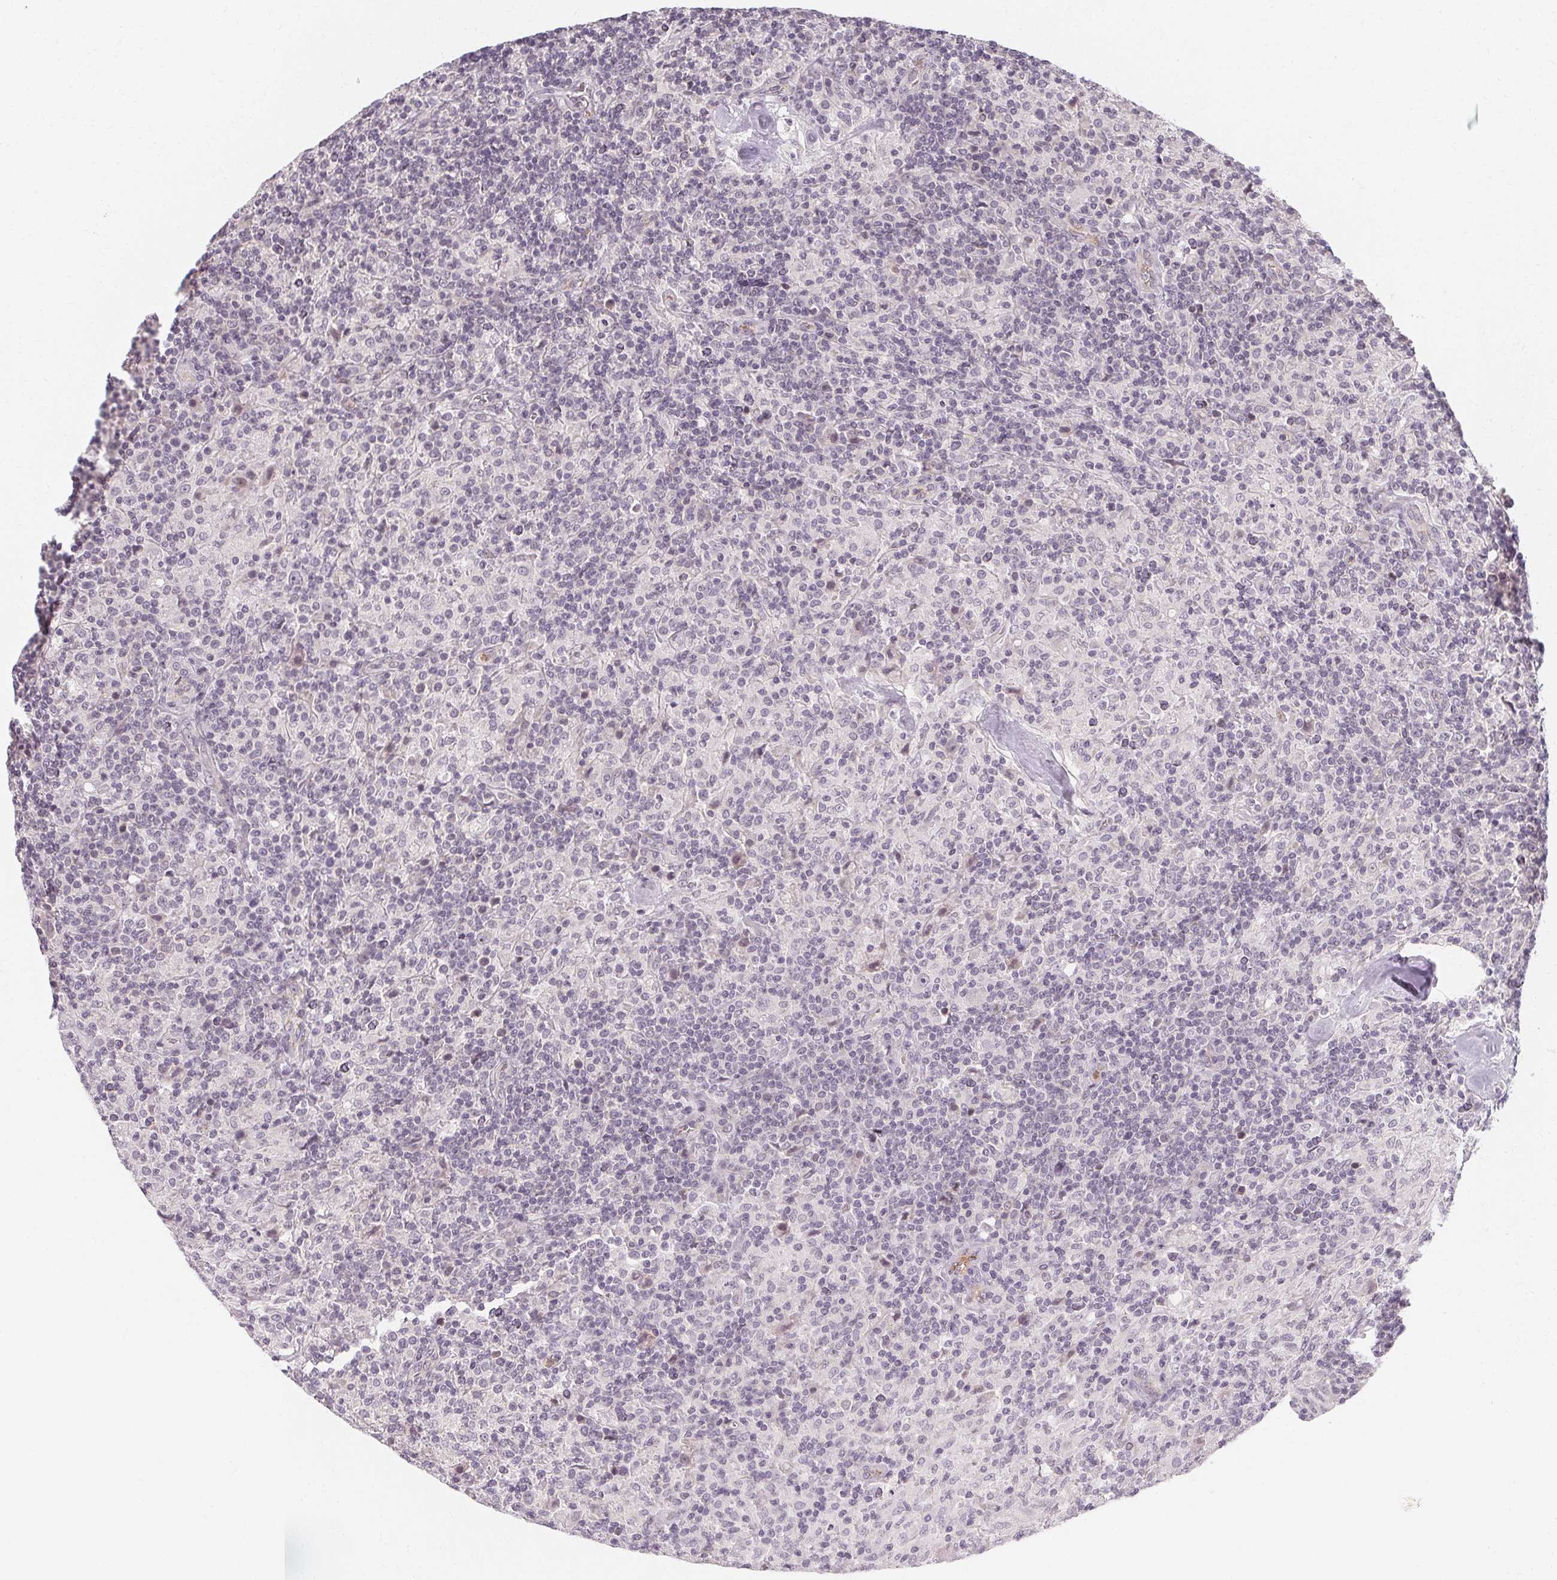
{"staining": {"intensity": "negative", "quantity": "none", "location": "none"}, "tissue": "lymphoma", "cell_type": "Tumor cells", "image_type": "cancer", "snomed": [{"axis": "morphology", "description": "Hodgkin's disease, NOS"}, {"axis": "topography", "description": "Lymph node"}], "caption": "This is an immunohistochemistry image of human Hodgkin's disease. There is no positivity in tumor cells.", "gene": "CLCNKB", "patient": {"sex": "male", "age": 70}}